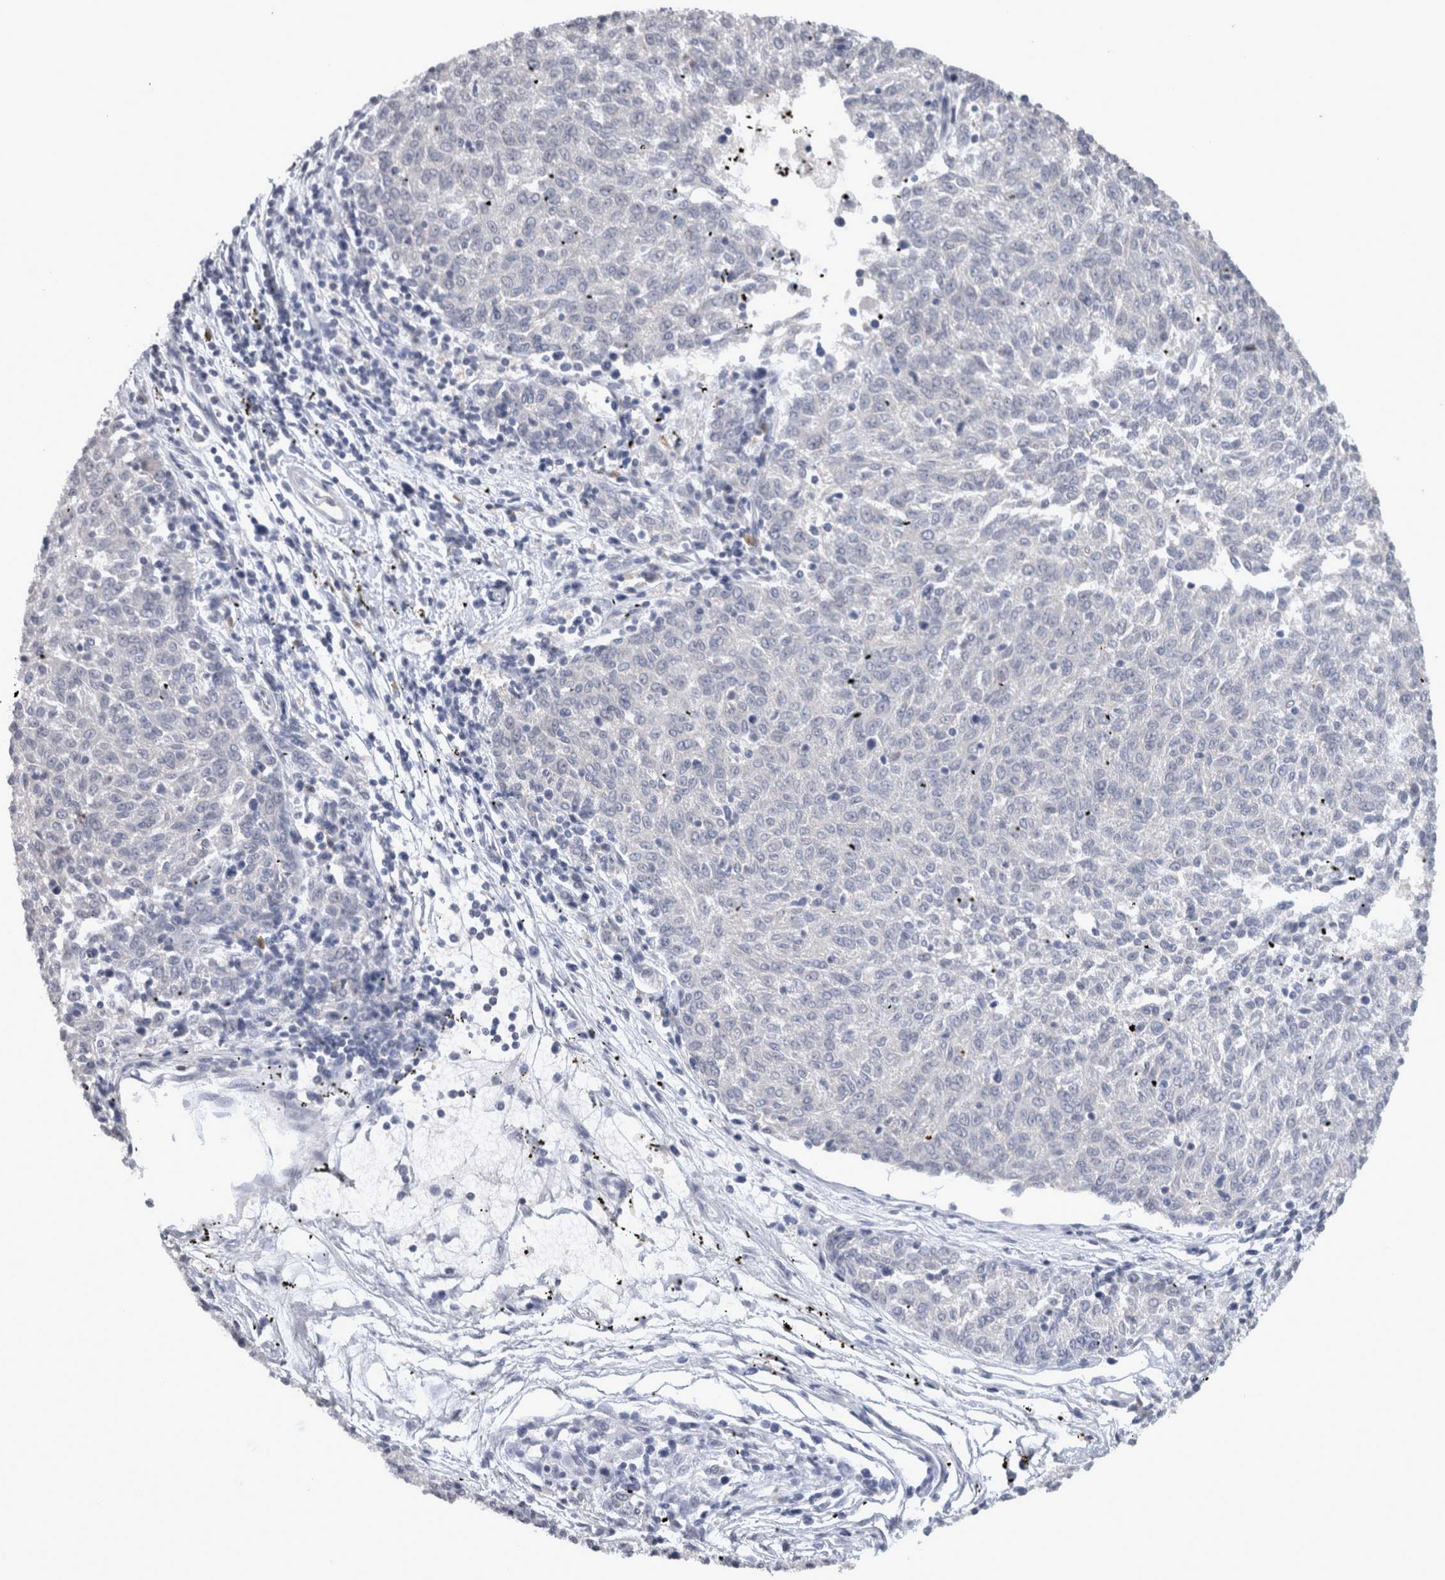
{"staining": {"intensity": "negative", "quantity": "none", "location": "none"}, "tissue": "melanoma", "cell_type": "Tumor cells", "image_type": "cancer", "snomed": [{"axis": "morphology", "description": "Malignant melanoma, NOS"}, {"axis": "topography", "description": "Skin"}], "caption": "Histopathology image shows no protein staining in tumor cells of malignant melanoma tissue. (DAB (3,3'-diaminobenzidine) immunohistochemistry, high magnification).", "gene": "TCAP", "patient": {"sex": "female", "age": 72}}